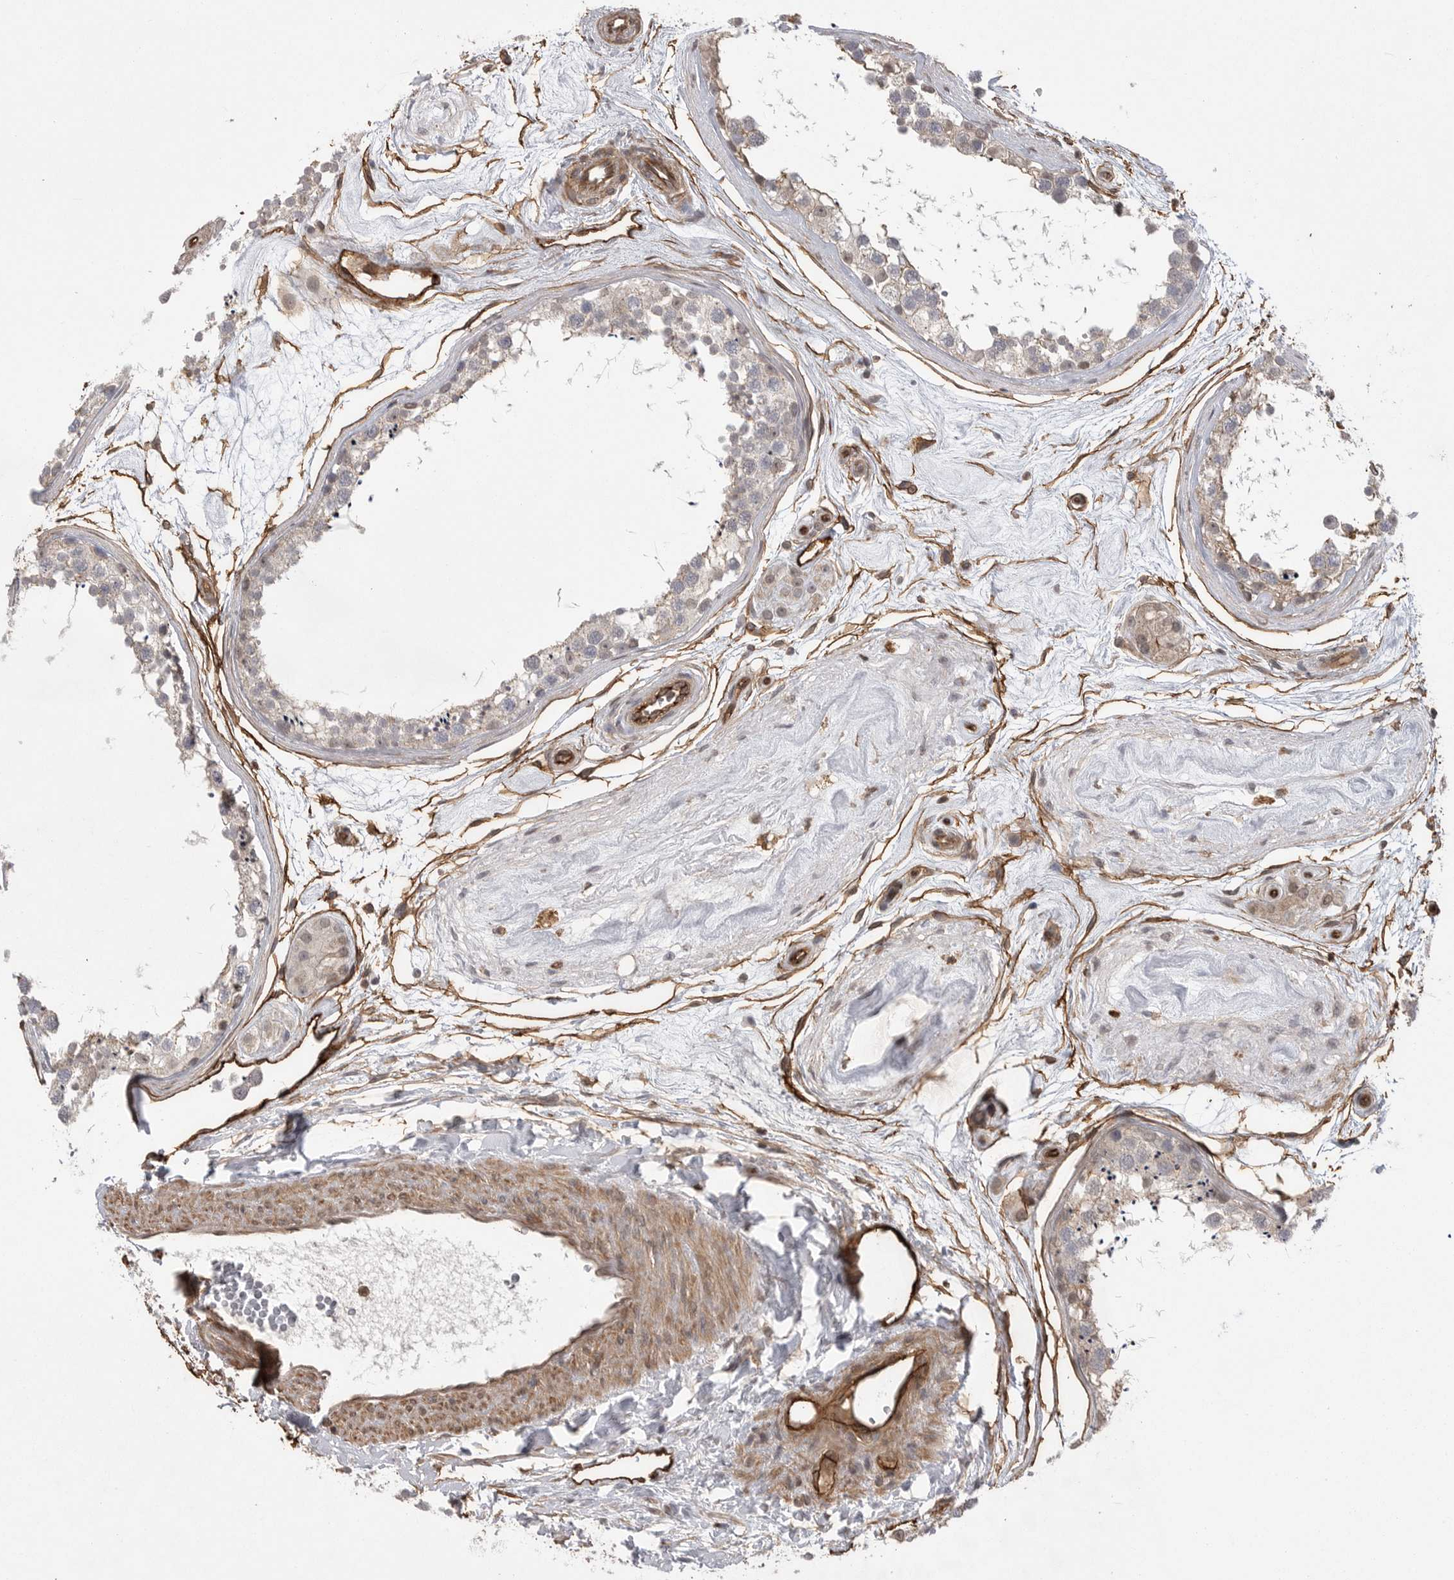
{"staining": {"intensity": "moderate", "quantity": "<25%", "location": "cytoplasmic/membranous"}, "tissue": "testis", "cell_type": "Cells in seminiferous ducts", "image_type": "normal", "snomed": [{"axis": "morphology", "description": "Normal tissue, NOS"}, {"axis": "topography", "description": "Testis"}], "caption": "Cells in seminiferous ducts reveal low levels of moderate cytoplasmic/membranous expression in about <25% of cells in normal human testis. The staining was performed using DAB, with brown indicating positive protein expression. Nuclei are stained blue with hematoxylin.", "gene": "NECTIN1", "patient": {"sex": "male", "age": 56}}